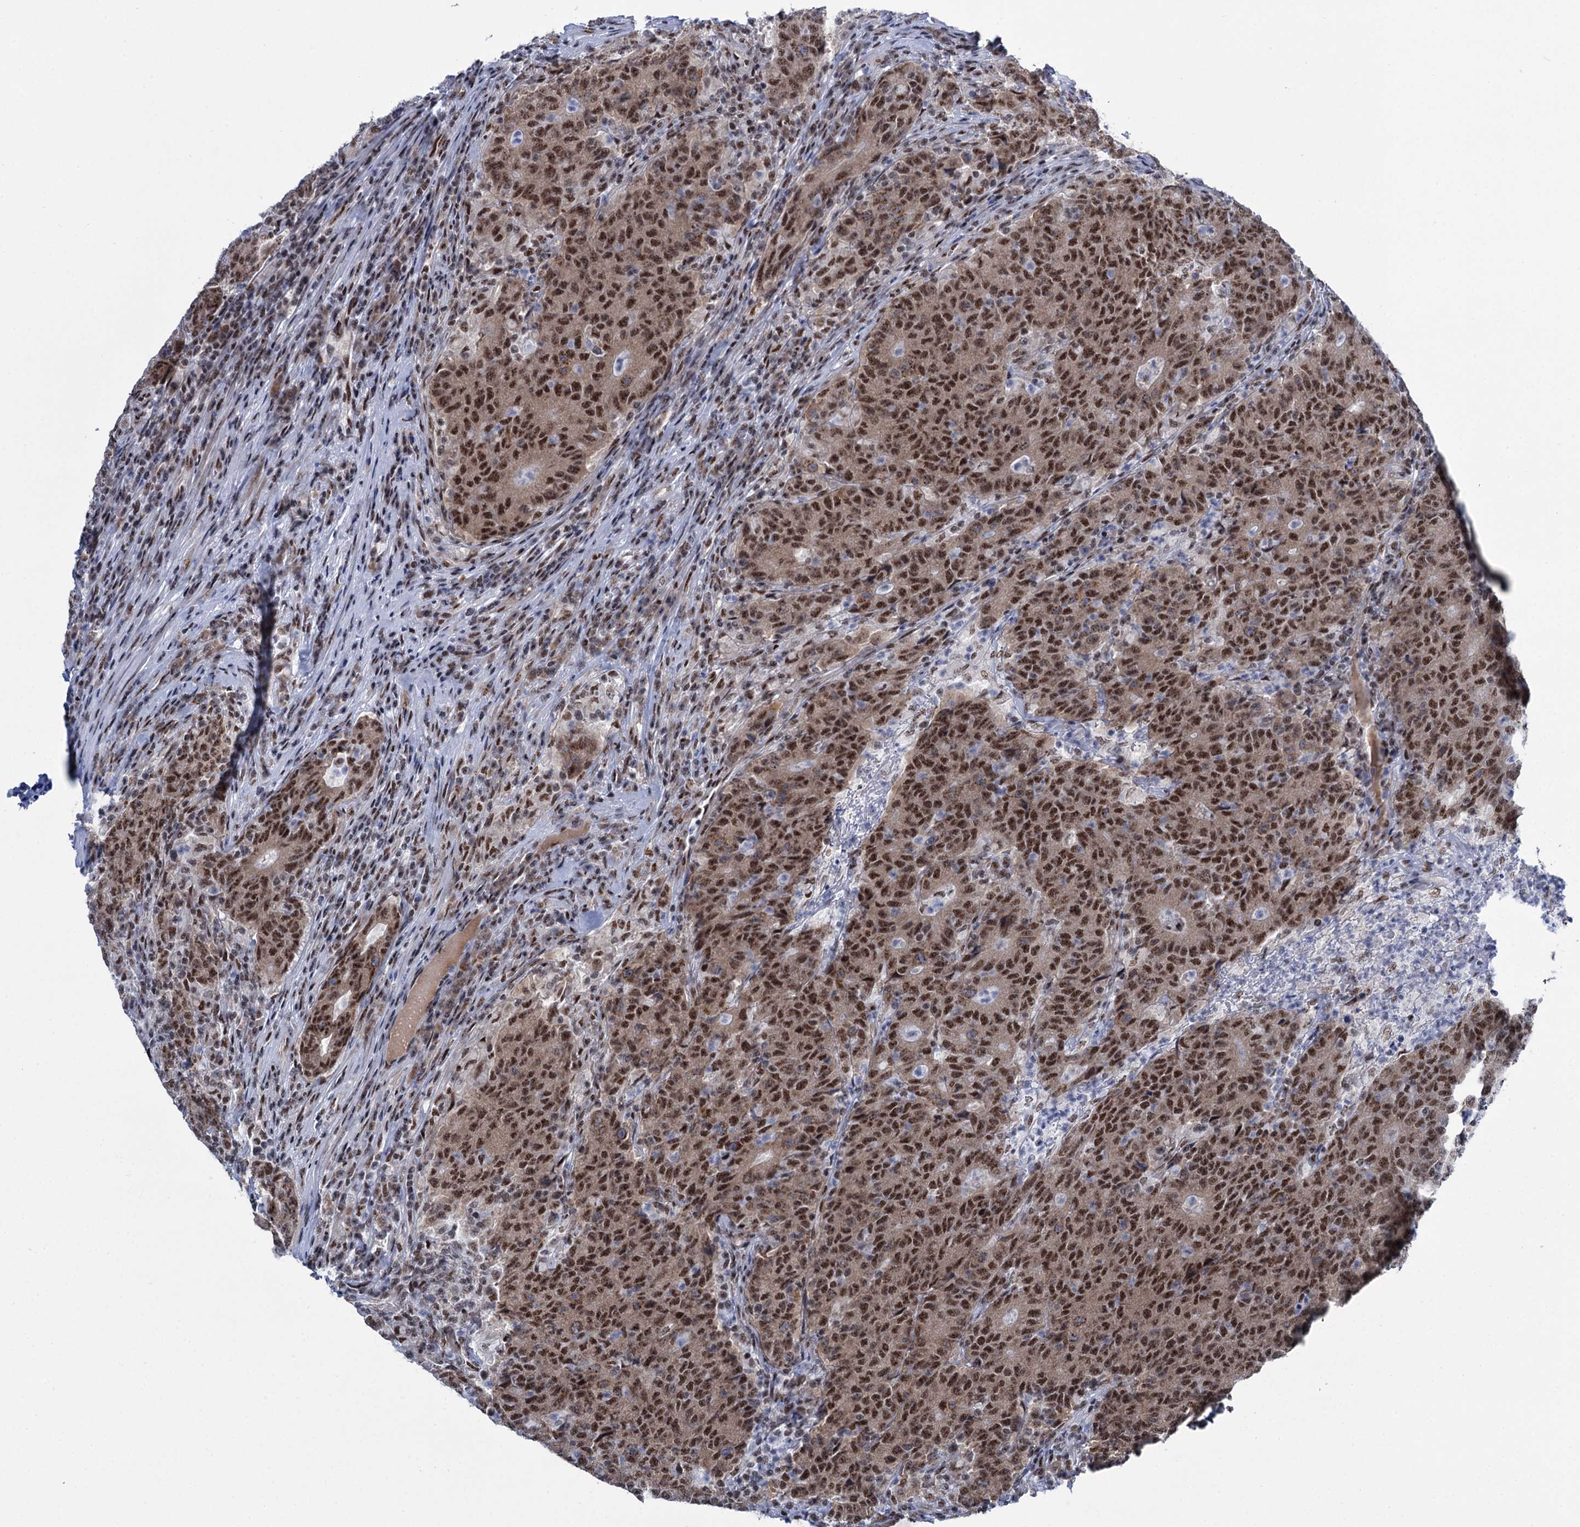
{"staining": {"intensity": "strong", "quantity": ">75%", "location": "nuclear"}, "tissue": "colorectal cancer", "cell_type": "Tumor cells", "image_type": "cancer", "snomed": [{"axis": "morphology", "description": "Adenocarcinoma, NOS"}, {"axis": "topography", "description": "Colon"}], "caption": "Approximately >75% of tumor cells in human colorectal adenocarcinoma exhibit strong nuclear protein expression as visualized by brown immunohistochemical staining.", "gene": "SREK1", "patient": {"sex": "female", "age": 75}}